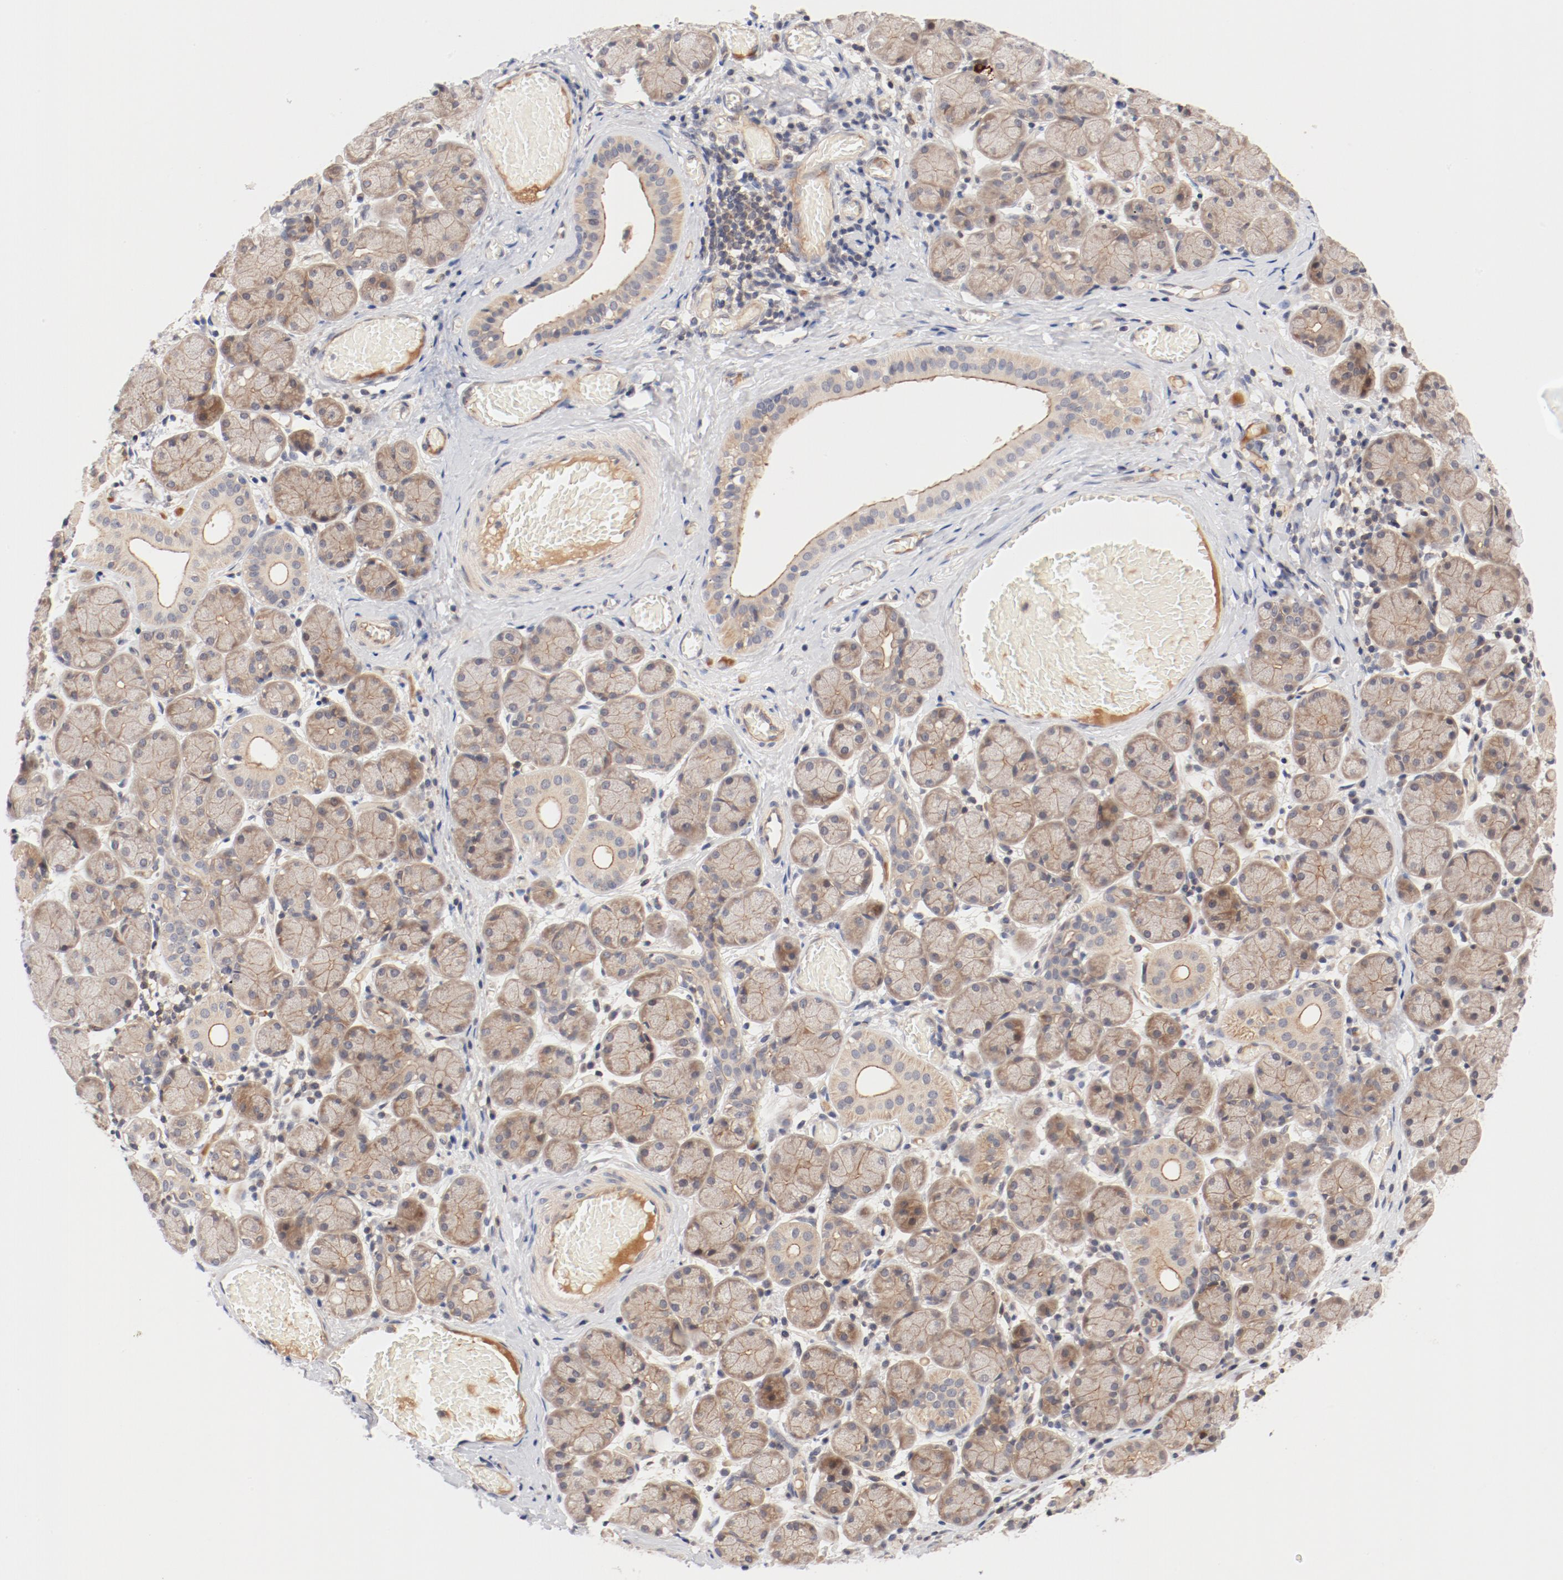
{"staining": {"intensity": "moderate", "quantity": ">75%", "location": "cytoplasmic/membranous"}, "tissue": "salivary gland", "cell_type": "Glandular cells", "image_type": "normal", "snomed": [{"axis": "morphology", "description": "Normal tissue, NOS"}, {"axis": "topography", "description": "Salivary gland"}], "caption": "A brown stain labels moderate cytoplasmic/membranous expression of a protein in glandular cells of benign human salivary gland.", "gene": "ZNF267", "patient": {"sex": "female", "age": 24}}